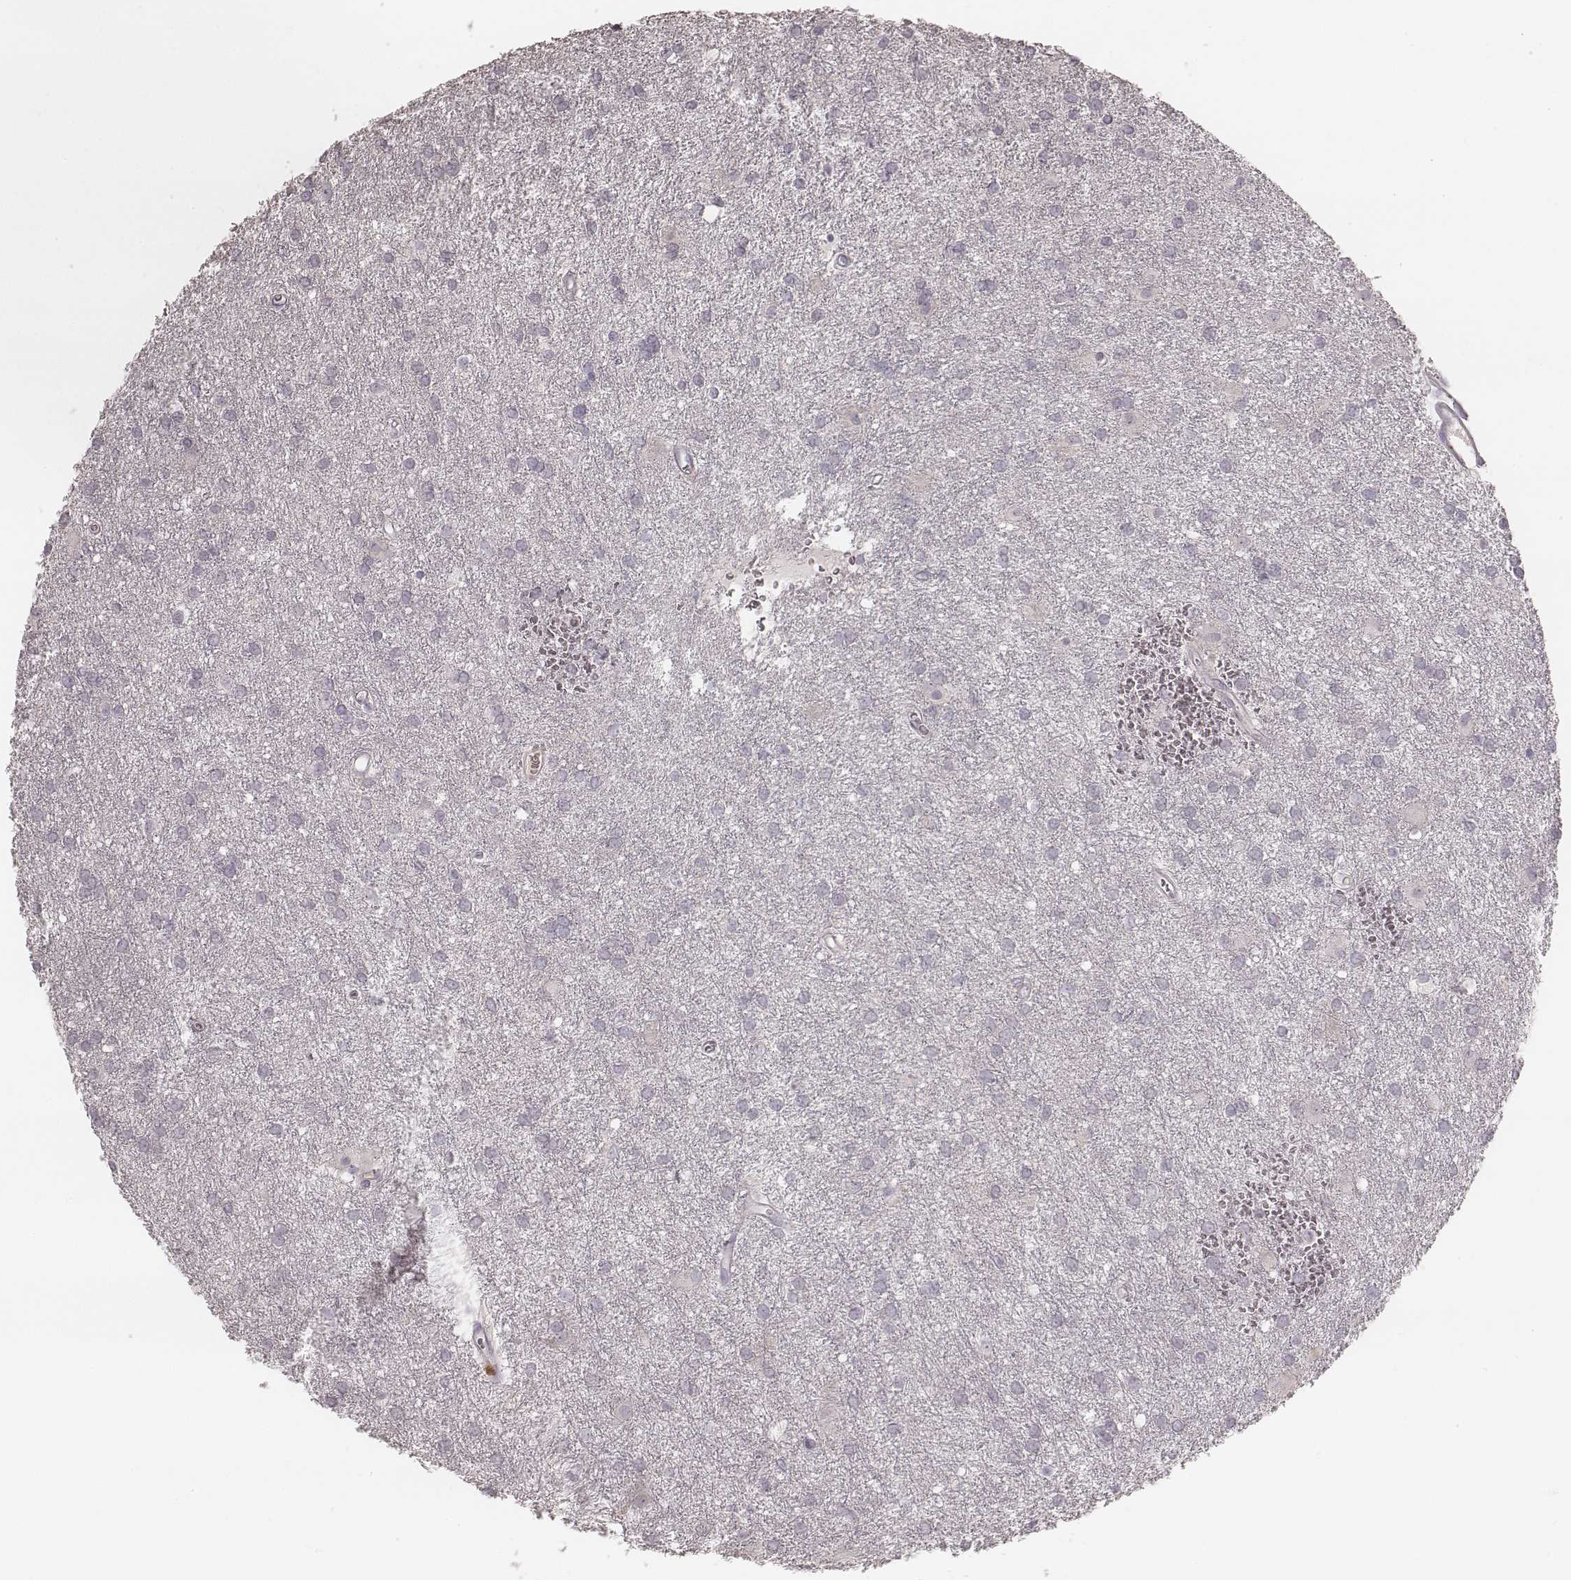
{"staining": {"intensity": "negative", "quantity": "none", "location": "none"}, "tissue": "glioma", "cell_type": "Tumor cells", "image_type": "cancer", "snomed": [{"axis": "morphology", "description": "Glioma, malignant, Low grade"}, {"axis": "topography", "description": "Brain"}], "caption": "Immunohistochemistry (IHC) of malignant glioma (low-grade) reveals no expression in tumor cells. Brightfield microscopy of IHC stained with DAB (brown) and hematoxylin (blue), captured at high magnification.", "gene": "SMIM24", "patient": {"sex": "male", "age": 58}}